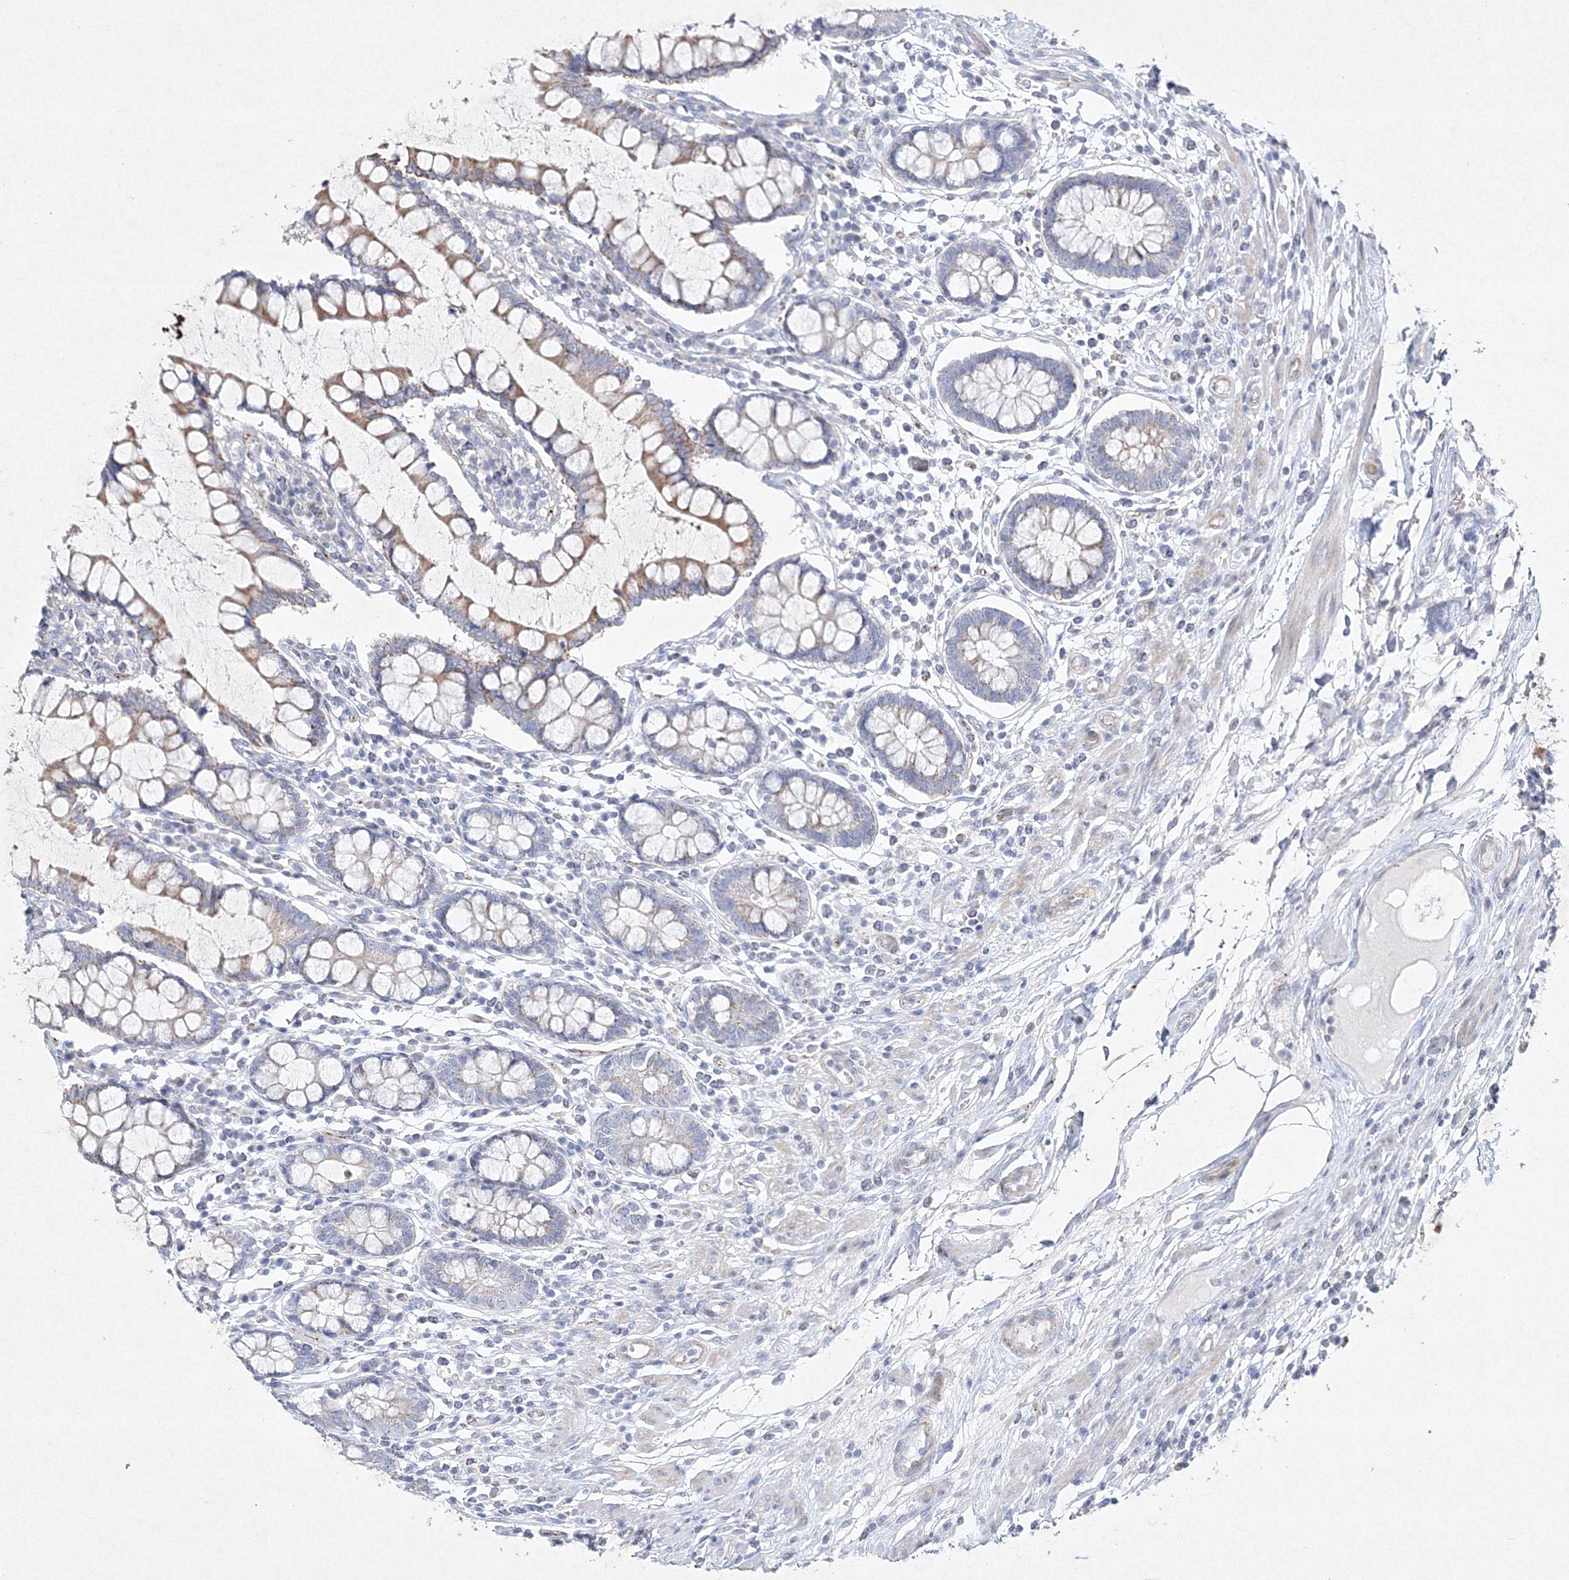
{"staining": {"intensity": "negative", "quantity": "none", "location": "none"}, "tissue": "colon", "cell_type": "Endothelial cells", "image_type": "normal", "snomed": [{"axis": "morphology", "description": "Normal tissue, NOS"}, {"axis": "topography", "description": "Colon"}], "caption": "An immunohistochemistry (IHC) histopathology image of benign colon is shown. There is no staining in endothelial cells of colon. (DAB (3,3'-diaminobenzidine) immunohistochemistry visualized using brightfield microscopy, high magnification).", "gene": "CXXC4", "patient": {"sex": "female", "age": 79}}